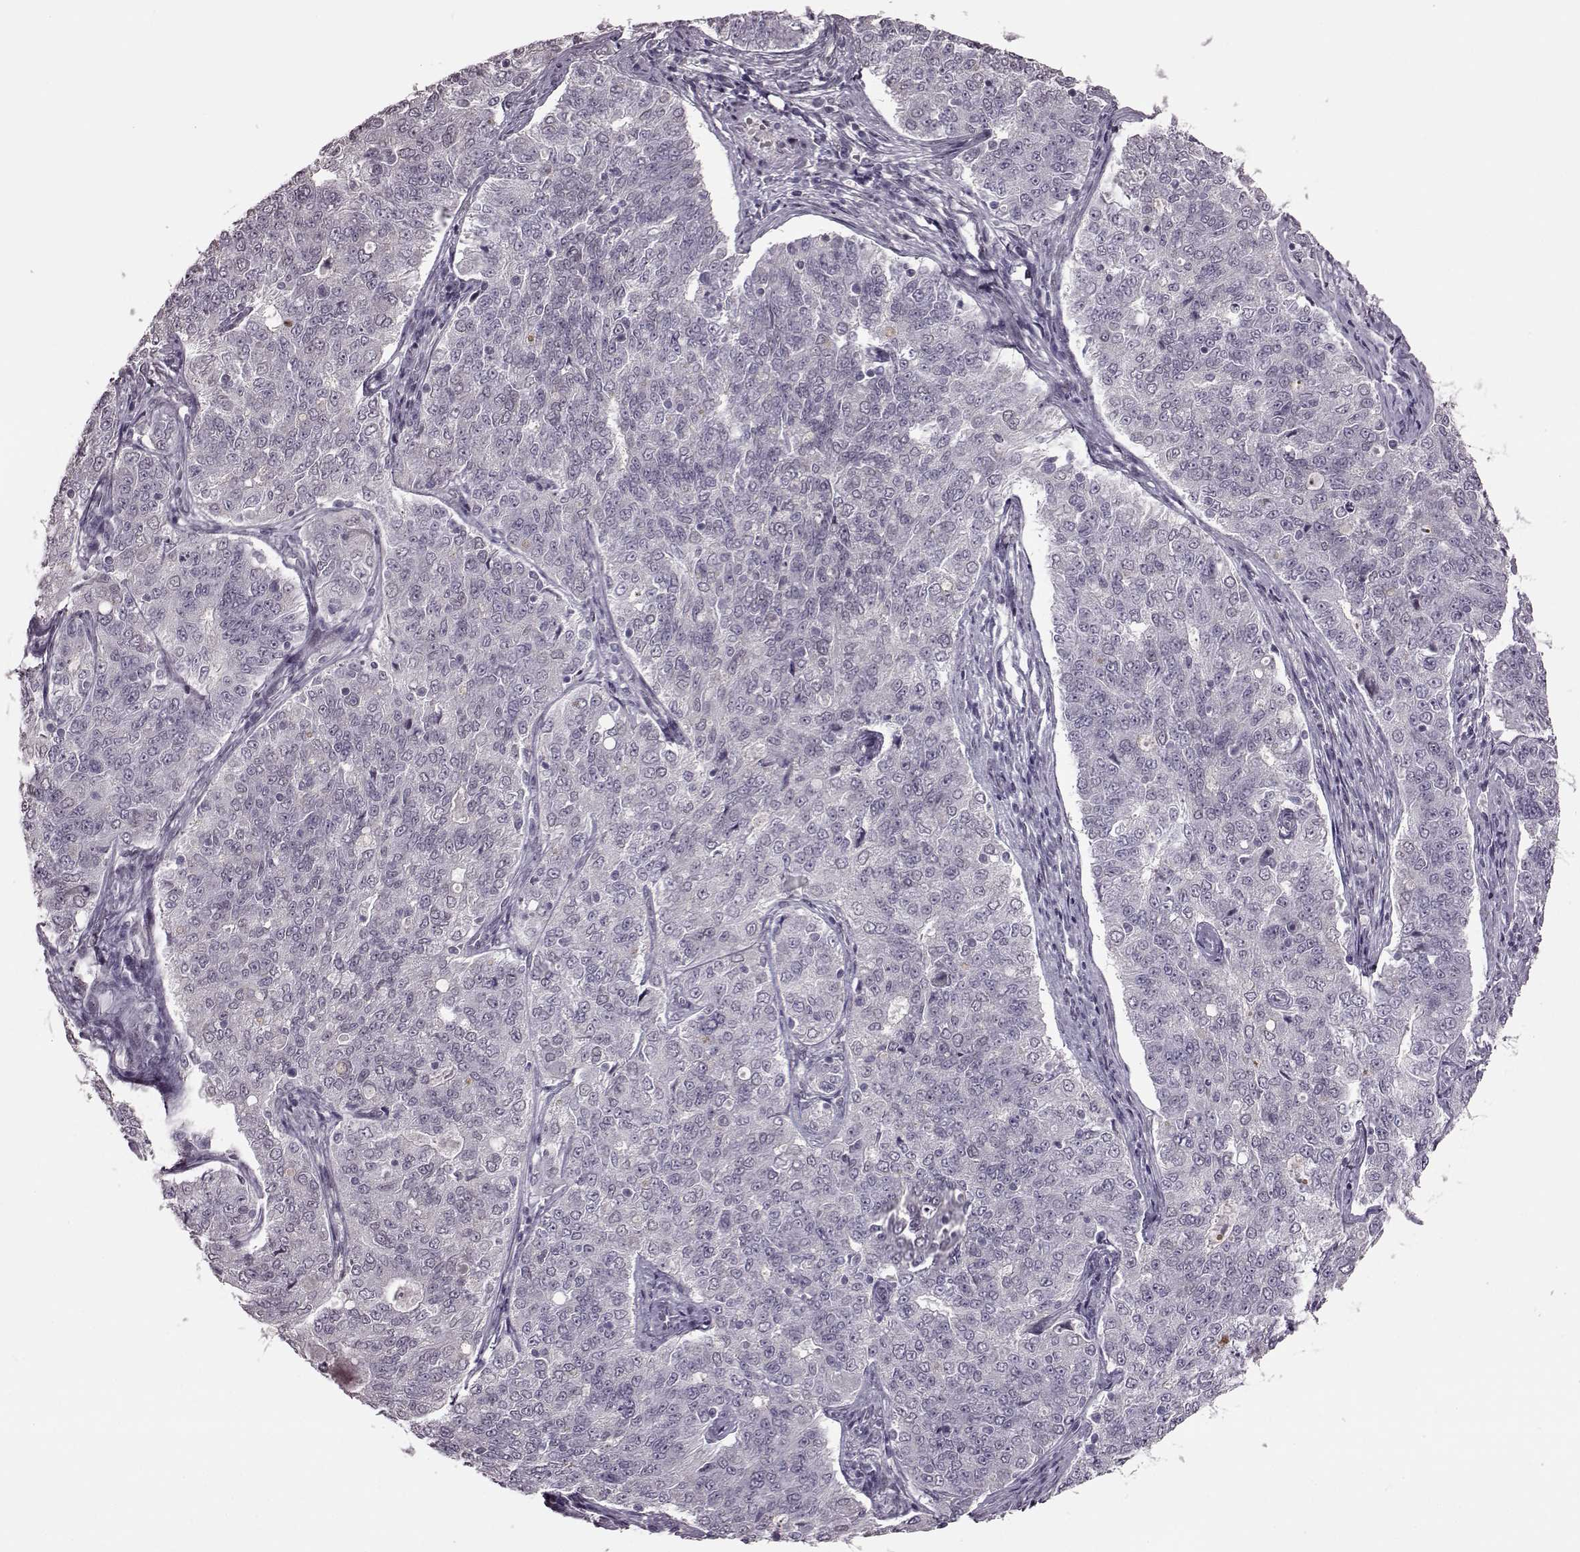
{"staining": {"intensity": "negative", "quantity": "none", "location": "none"}, "tissue": "endometrial cancer", "cell_type": "Tumor cells", "image_type": "cancer", "snomed": [{"axis": "morphology", "description": "Adenocarcinoma, NOS"}, {"axis": "topography", "description": "Endometrium"}], "caption": "Immunohistochemistry of adenocarcinoma (endometrial) exhibits no expression in tumor cells. (DAB (3,3'-diaminobenzidine) immunohistochemistry, high magnification).", "gene": "STX1B", "patient": {"sex": "female", "age": 43}}